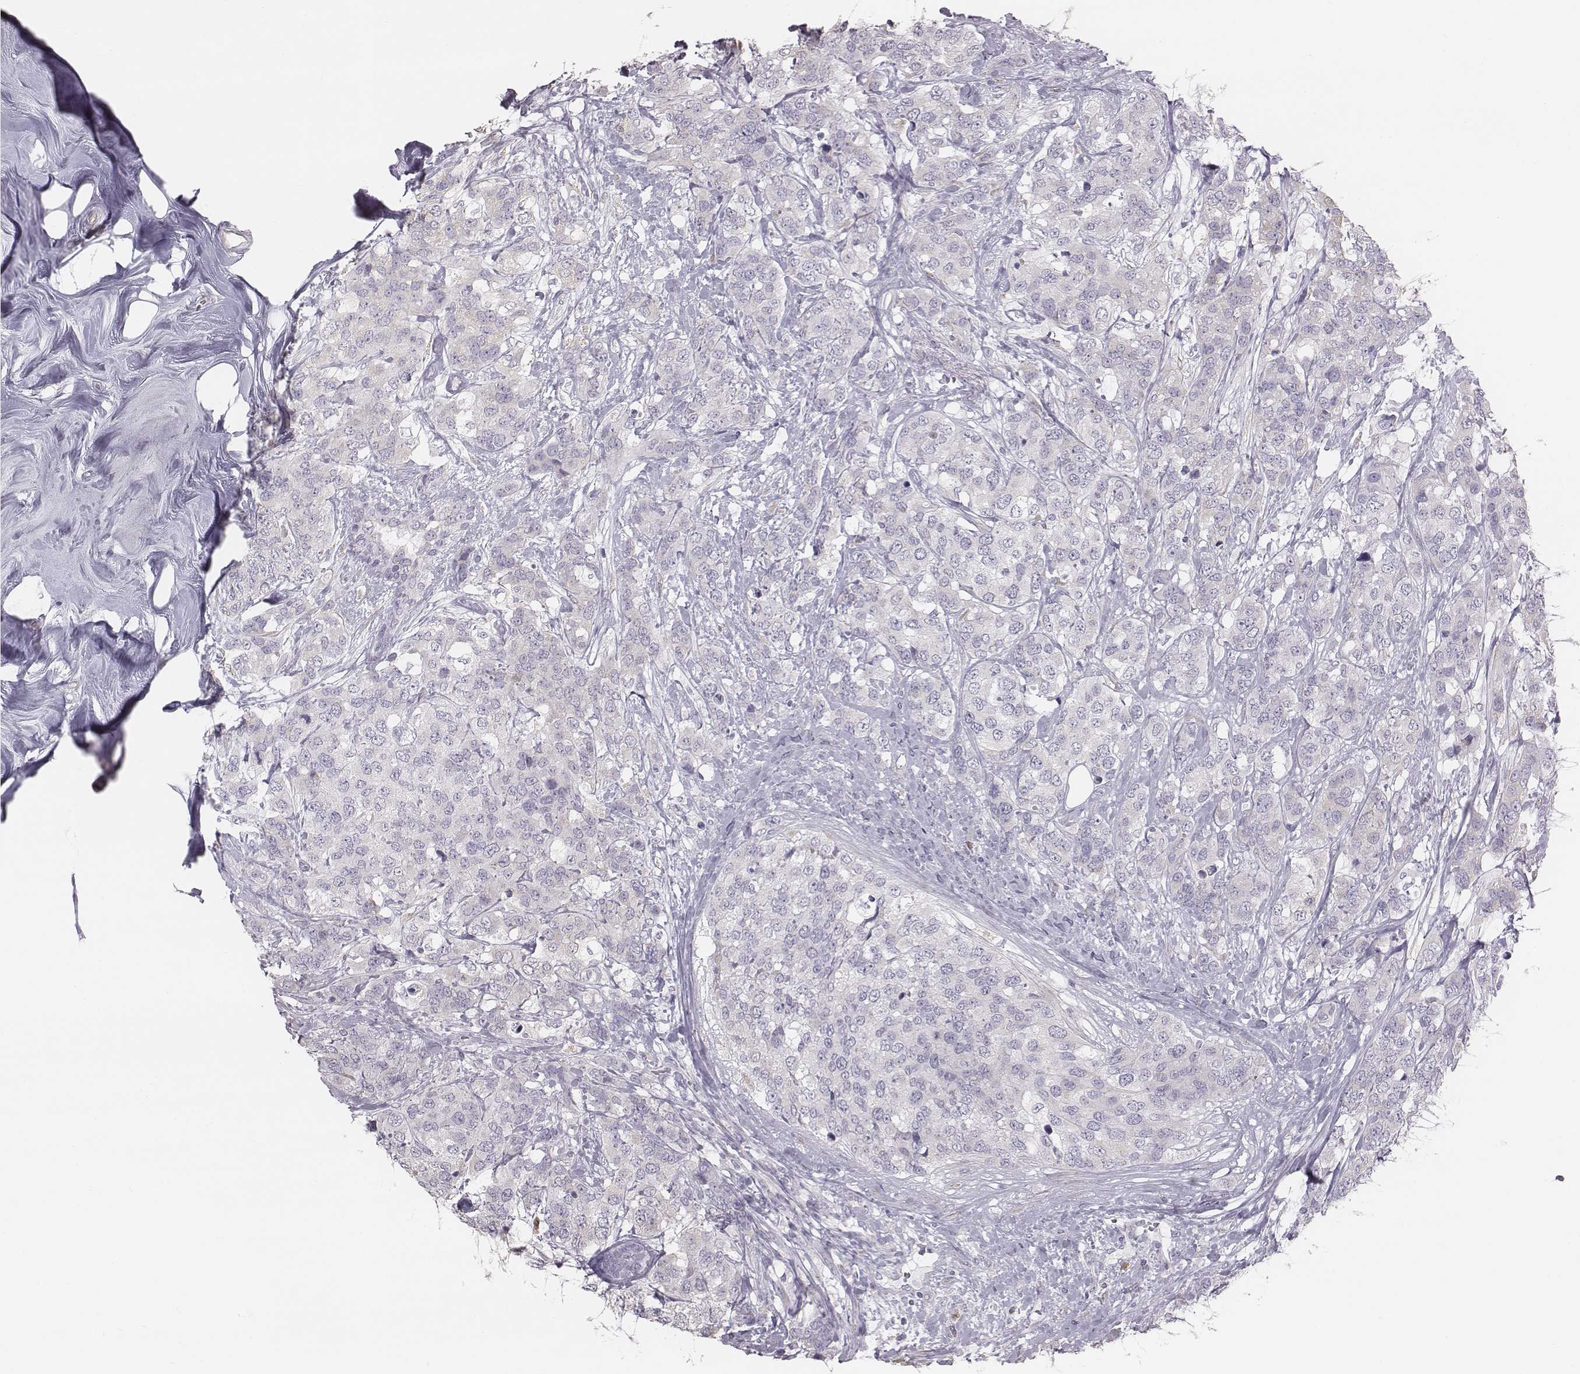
{"staining": {"intensity": "negative", "quantity": "none", "location": "none"}, "tissue": "breast cancer", "cell_type": "Tumor cells", "image_type": "cancer", "snomed": [{"axis": "morphology", "description": "Lobular carcinoma"}, {"axis": "topography", "description": "Breast"}], "caption": "Breast lobular carcinoma was stained to show a protein in brown. There is no significant positivity in tumor cells. Brightfield microscopy of immunohistochemistry (IHC) stained with DAB (brown) and hematoxylin (blue), captured at high magnification.", "gene": "C6orf58", "patient": {"sex": "female", "age": 59}}